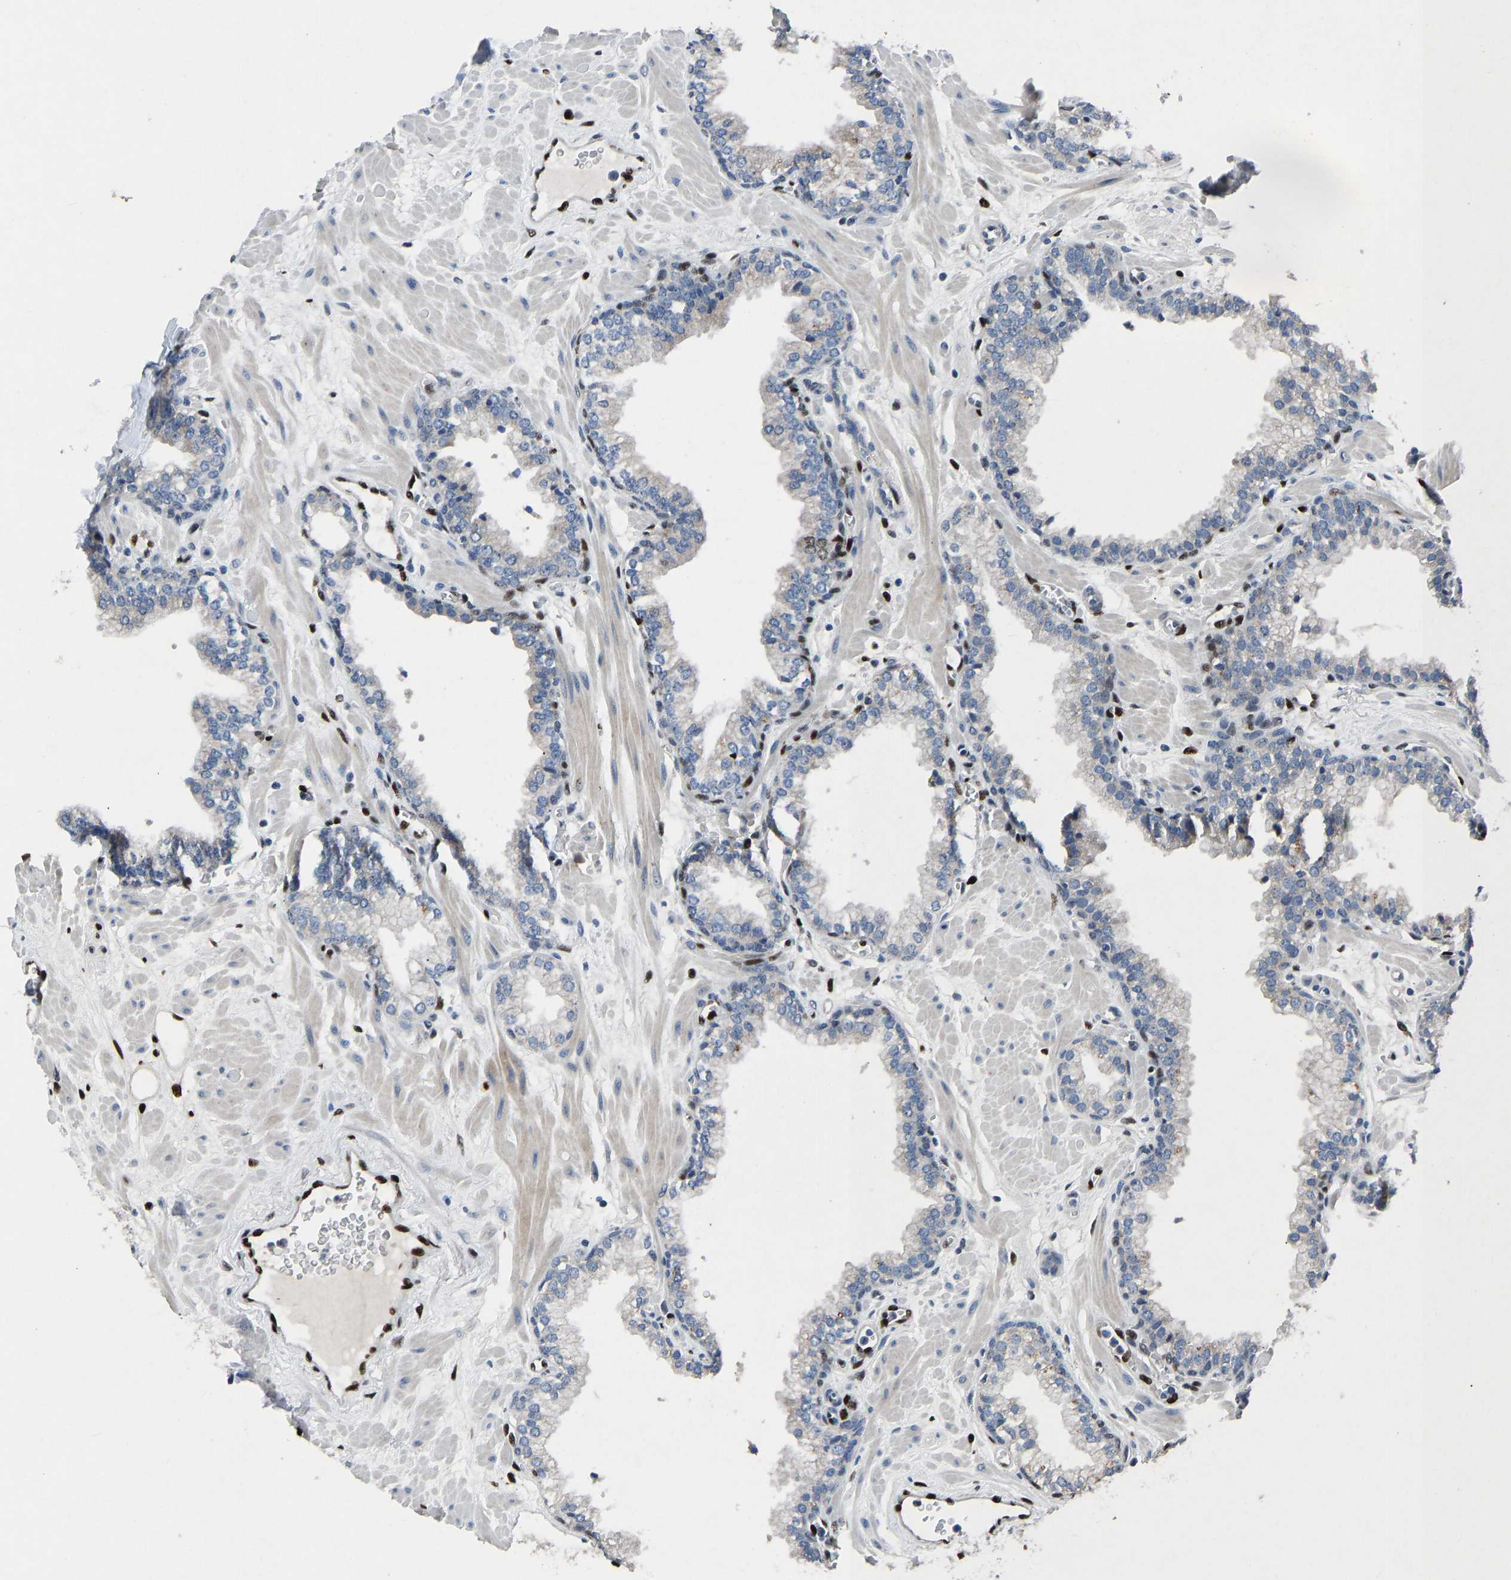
{"staining": {"intensity": "moderate", "quantity": "<25%", "location": "nuclear"}, "tissue": "prostate", "cell_type": "Glandular cells", "image_type": "normal", "snomed": [{"axis": "morphology", "description": "Normal tissue, NOS"}, {"axis": "morphology", "description": "Urothelial carcinoma, Low grade"}, {"axis": "topography", "description": "Urinary bladder"}, {"axis": "topography", "description": "Prostate"}], "caption": "Protein staining demonstrates moderate nuclear positivity in approximately <25% of glandular cells in unremarkable prostate. (Brightfield microscopy of DAB IHC at high magnification).", "gene": "EGR1", "patient": {"sex": "male", "age": 60}}